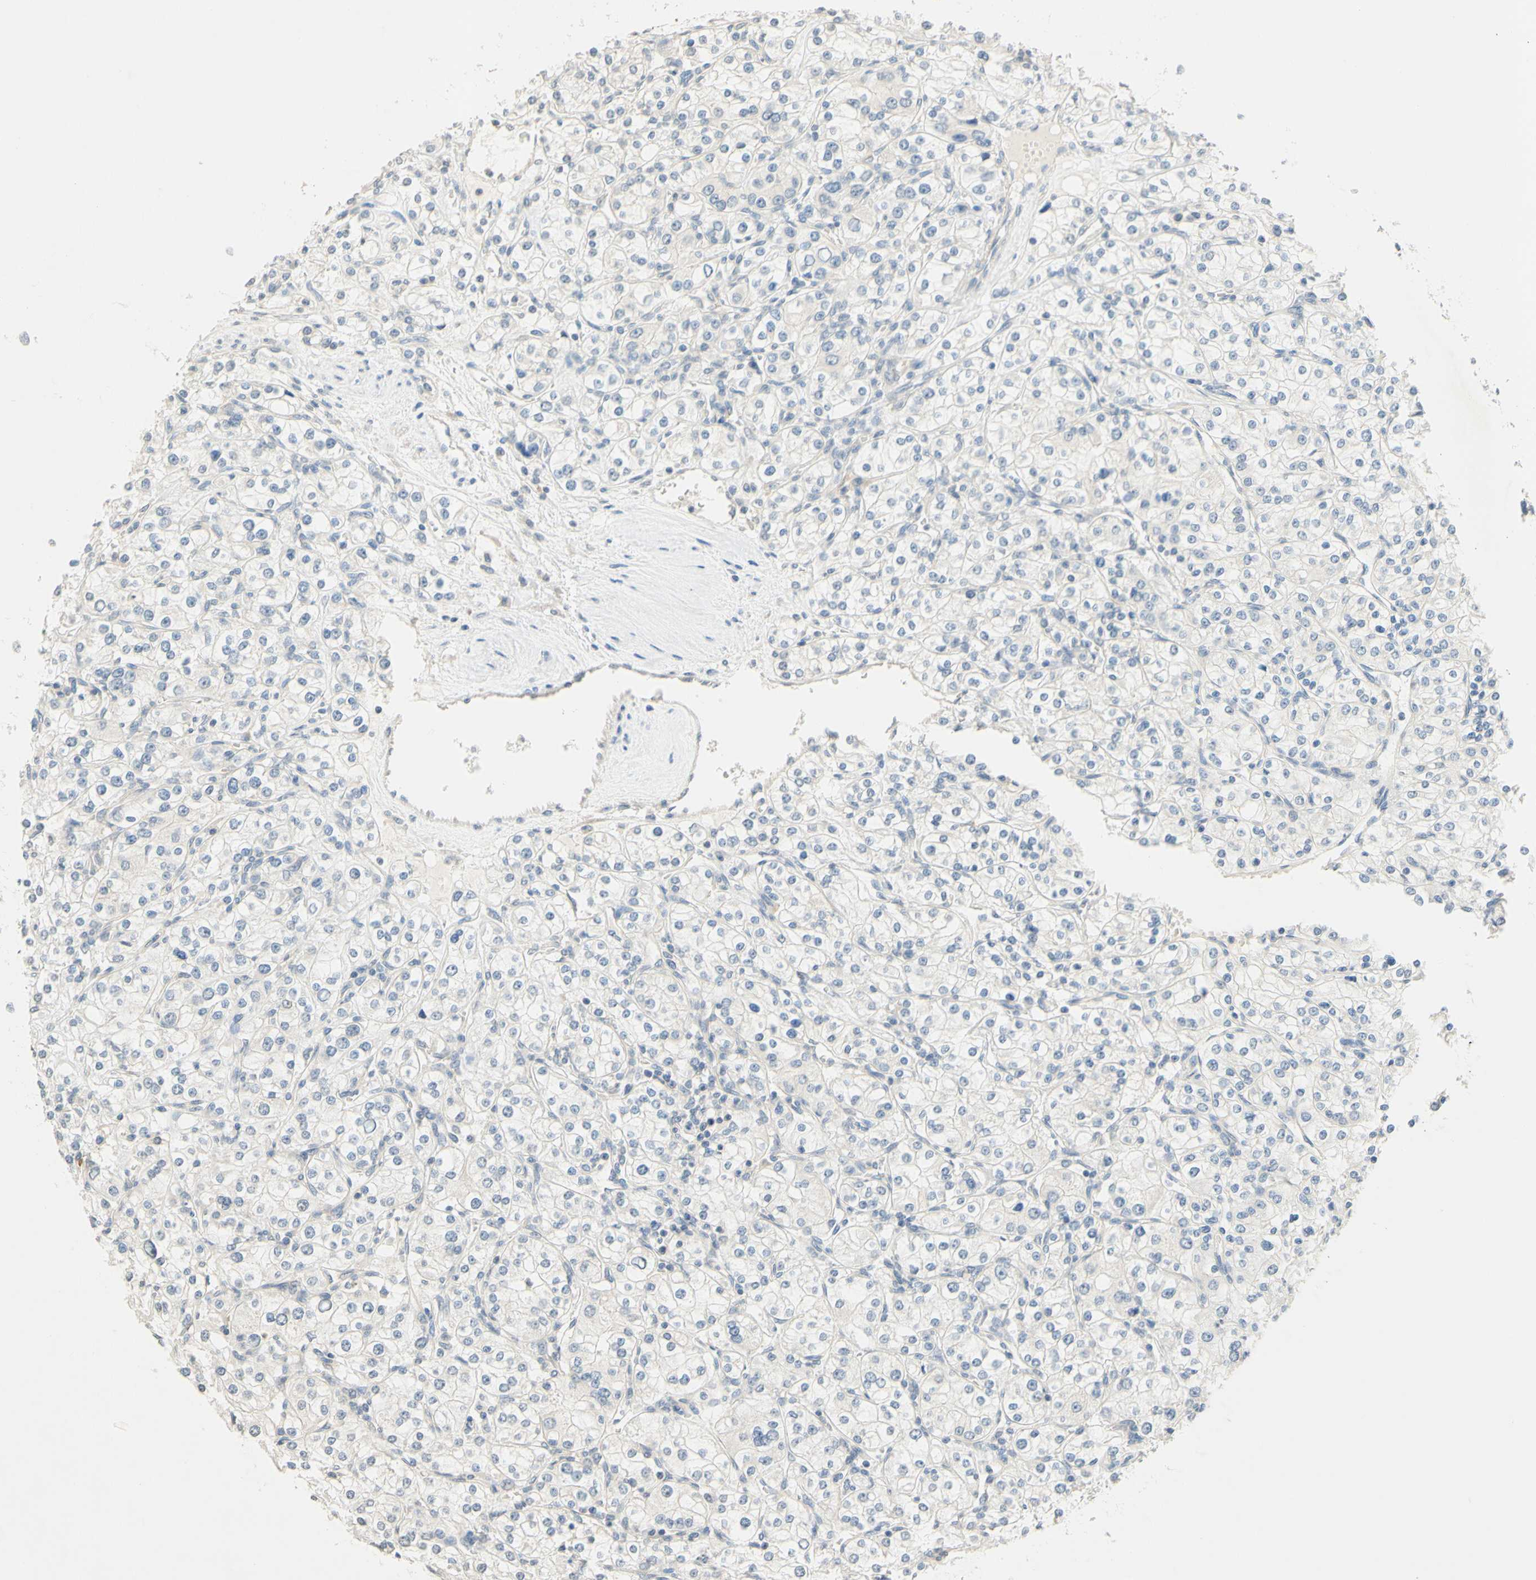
{"staining": {"intensity": "negative", "quantity": "none", "location": "none"}, "tissue": "renal cancer", "cell_type": "Tumor cells", "image_type": "cancer", "snomed": [{"axis": "morphology", "description": "Adenocarcinoma, NOS"}, {"axis": "topography", "description": "Kidney"}], "caption": "Tumor cells show no significant positivity in renal adenocarcinoma. The staining was performed using DAB to visualize the protein expression in brown, while the nuclei were stained in blue with hematoxylin (Magnification: 20x).", "gene": "MAG", "patient": {"sex": "male", "age": 77}}